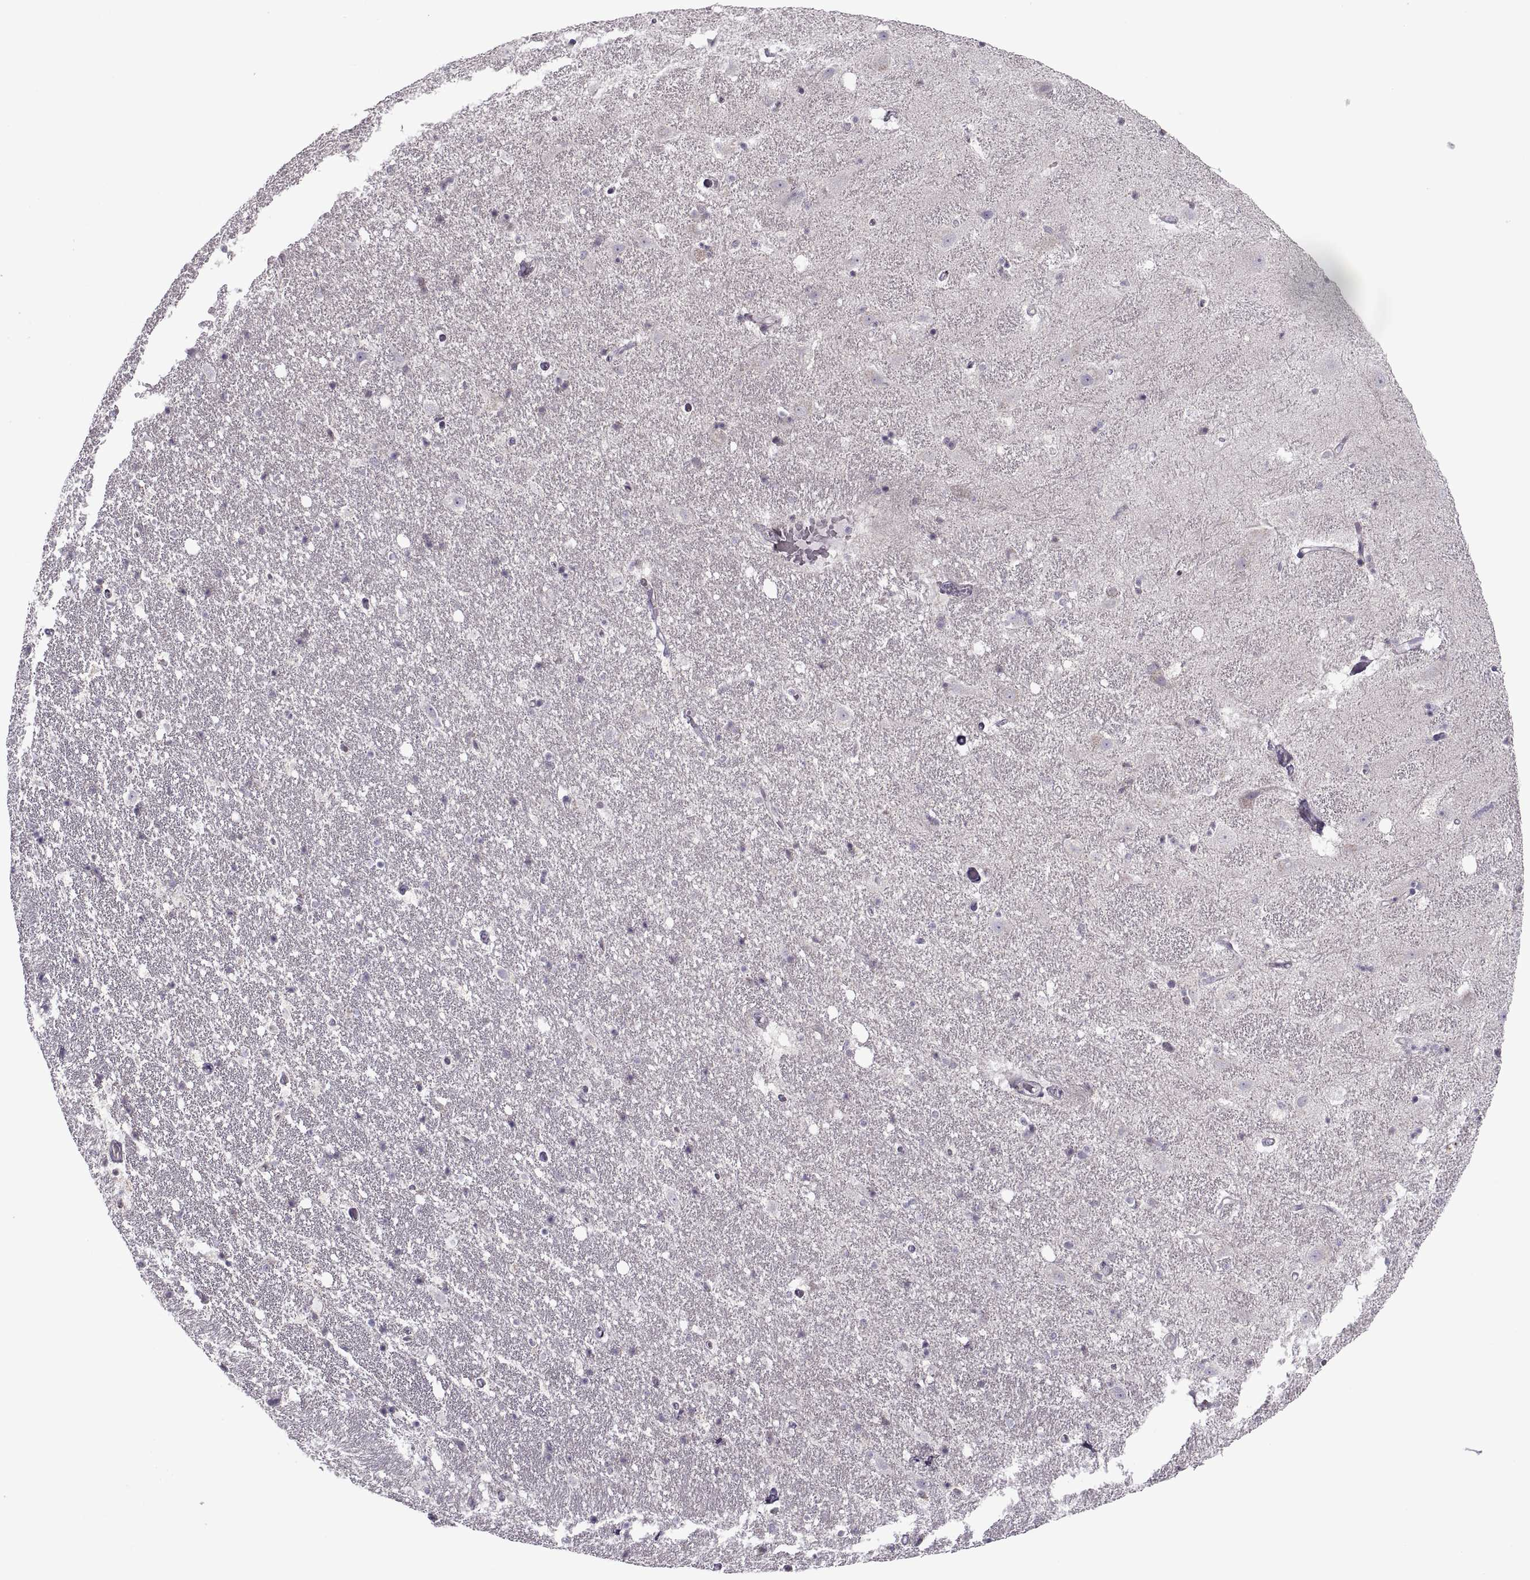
{"staining": {"intensity": "negative", "quantity": "none", "location": "none"}, "tissue": "hippocampus", "cell_type": "Glial cells", "image_type": "normal", "snomed": [{"axis": "morphology", "description": "Normal tissue, NOS"}, {"axis": "topography", "description": "Hippocampus"}], "caption": "There is no significant staining in glial cells of hippocampus. (DAB IHC, high magnification).", "gene": "PIERCE1", "patient": {"sex": "male", "age": 49}}